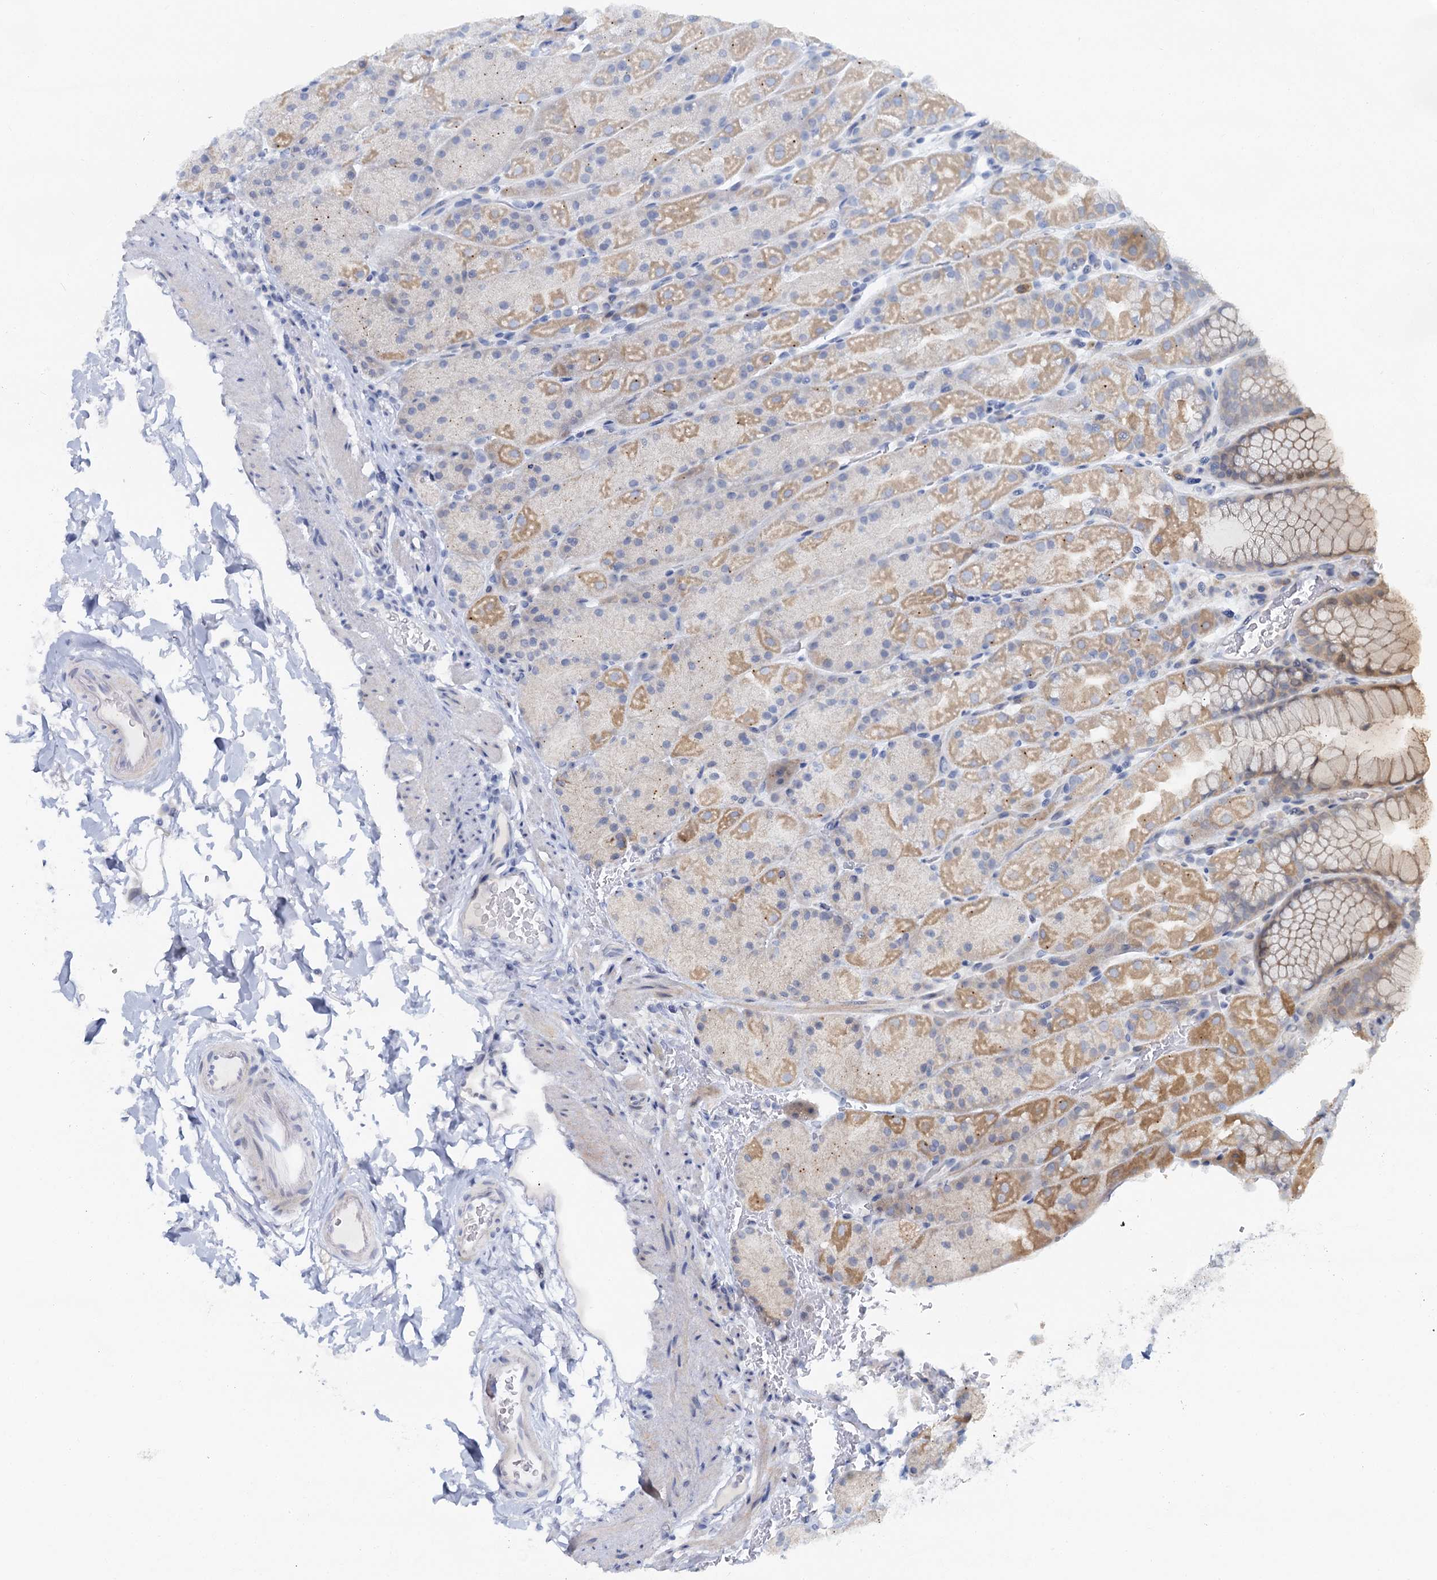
{"staining": {"intensity": "moderate", "quantity": "25%-75%", "location": "cytoplasmic/membranous"}, "tissue": "stomach", "cell_type": "Glandular cells", "image_type": "normal", "snomed": [{"axis": "morphology", "description": "Normal tissue, NOS"}, {"axis": "topography", "description": "Stomach, upper"}, {"axis": "topography", "description": "Stomach, lower"}], "caption": "IHC of unremarkable human stomach shows medium levels of moderate cytoplasmic/membranous staining in approximately 25%-75% of glandular cells.", "gene": "ACRBP", "patient": {"sex": "male", "age": 67}}